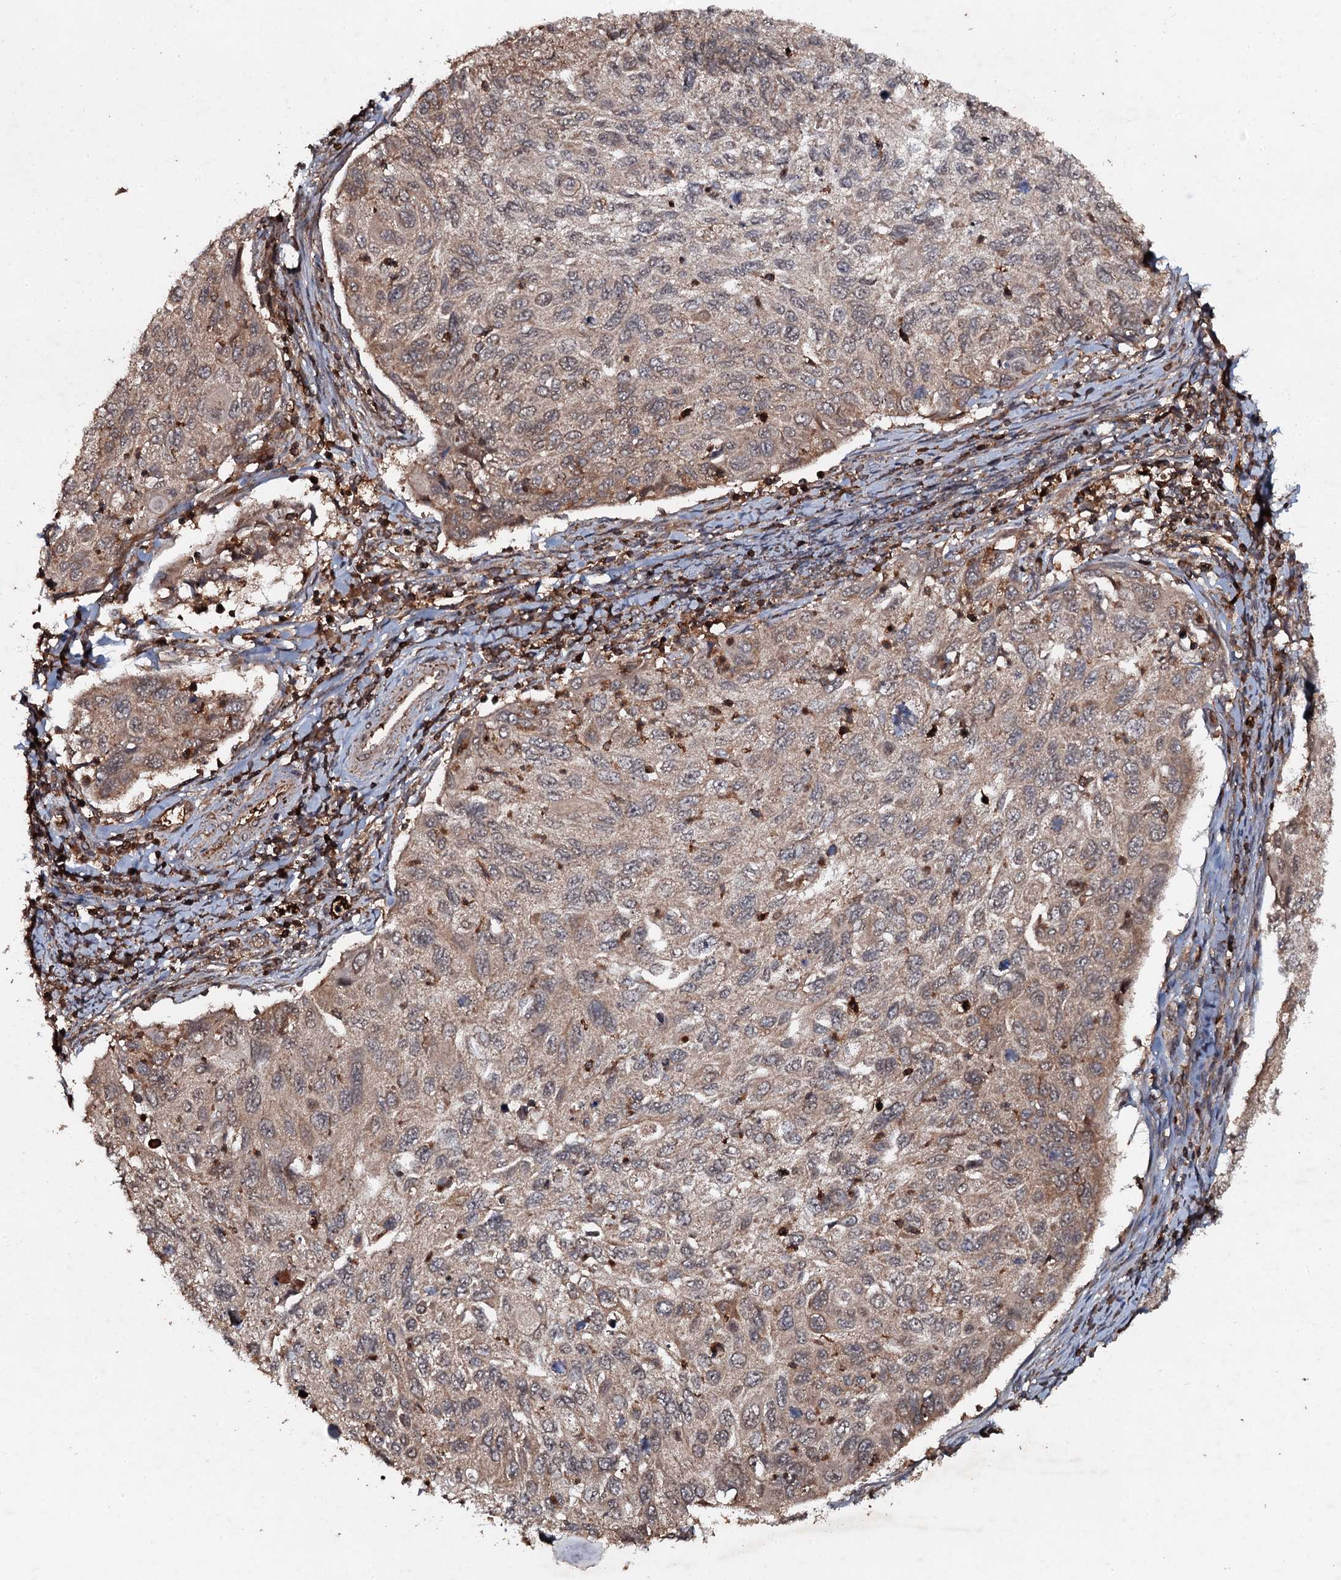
{"staining": {"intensity": "moderate", "quantity": "25%-75%", "location": "cytoplasmic/membranous"}, "tissue": "cervical cancer", "cell_type": "Tumor cells", "image_type": "cancer", "snomed": [{"axis": "morphology", "description": "Squamous cell carcinoma, NOS"}, {"axis": "topography", "description": "Cervix"}], "caption": "Immunohistochemical staining of cervical cancer (squamous cell carcinoma) displays medium levels of moderate cytoplasmic/membranous staining in about 25%-75% of tumor cells. (brown staining indicates protein expression, while blue staining denotes nuclei).", "gene": "ADGRG3", "patient": {"sex": "female", "age": 70}}